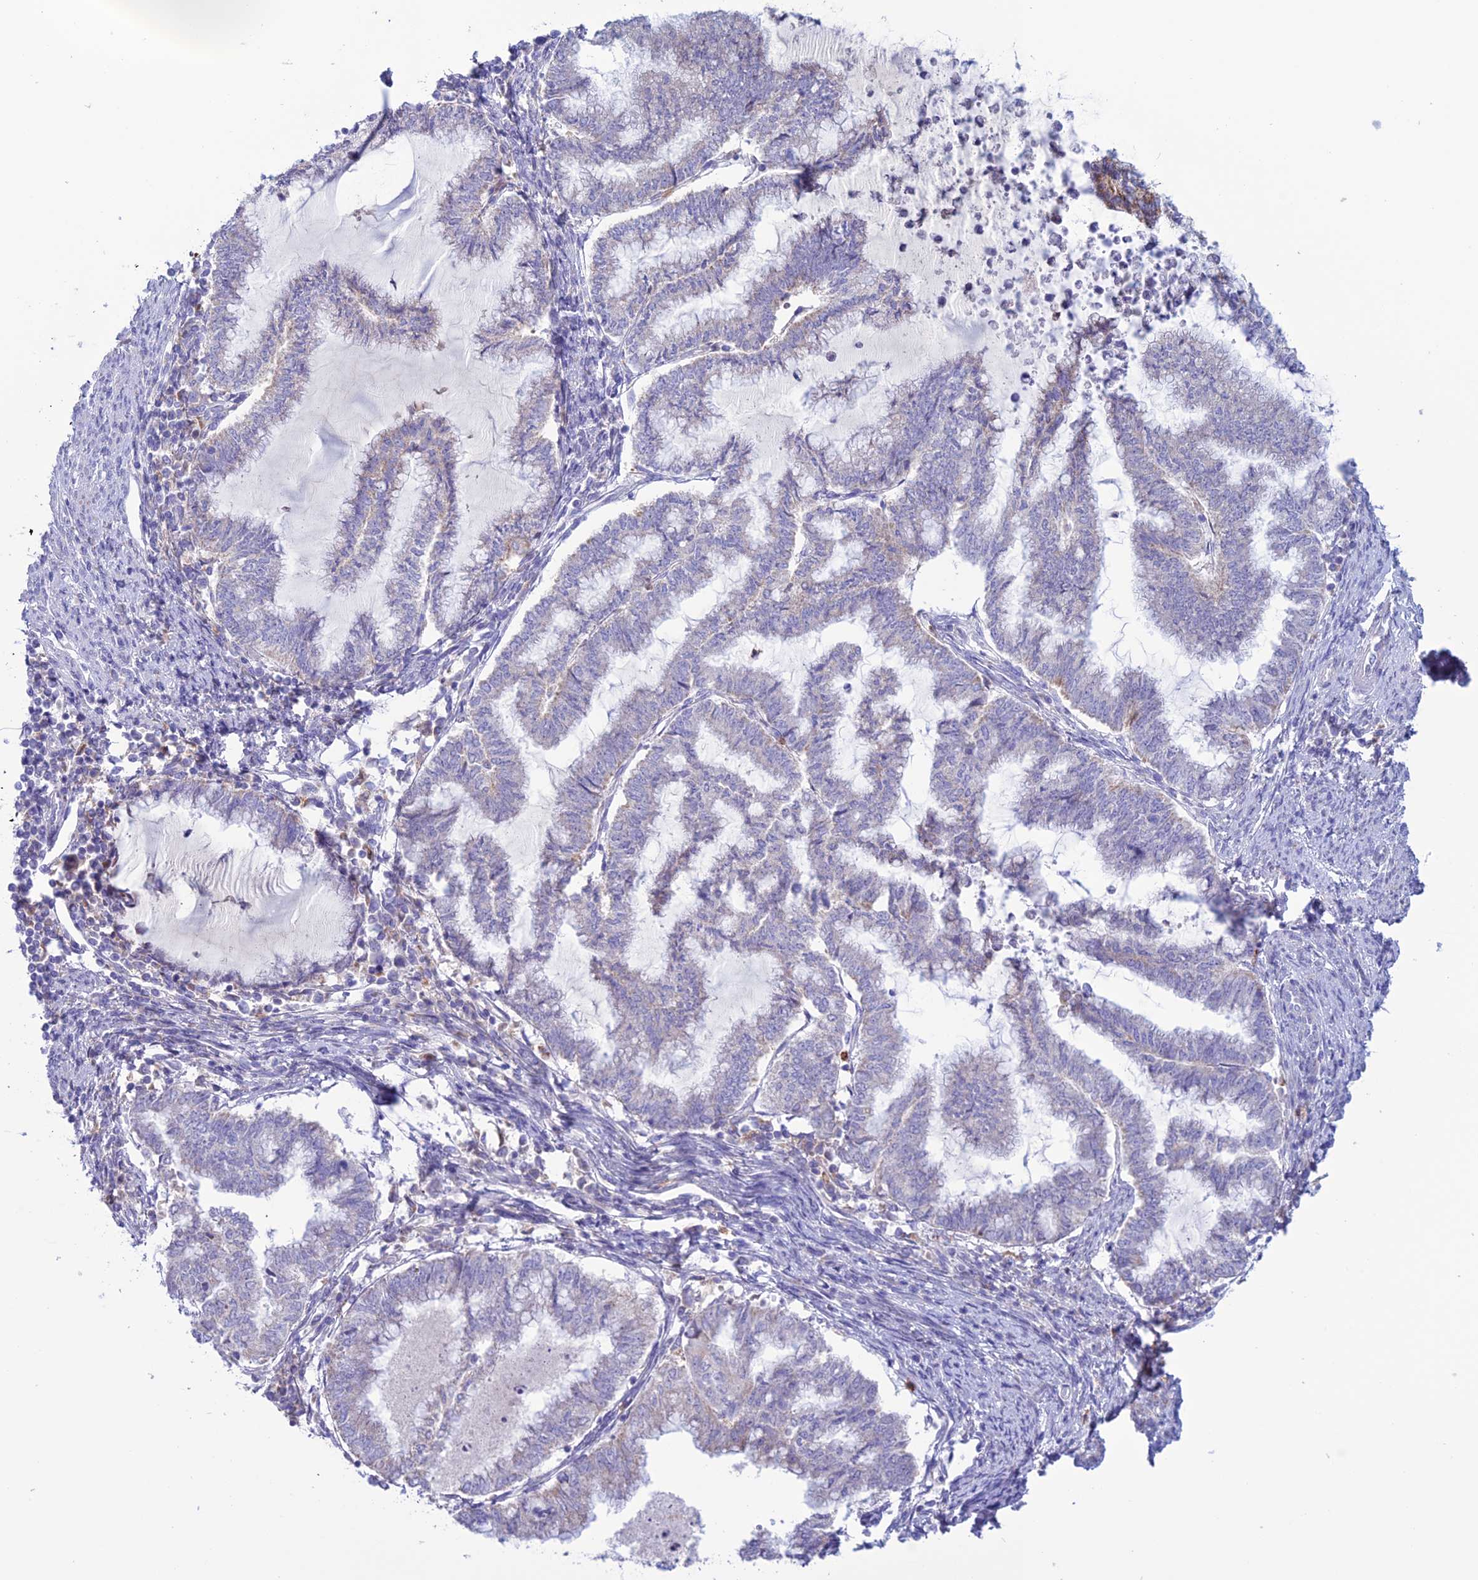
{"staining": {"intensity": "weak", "quantity": "<25%", "location": "cytoplasmic/membranous"}, "tissue": "endometrial cancer", "cell_type": "Tumor cells", "image_type": "cancer", "snomed": [{"axis": "morphology", "description": "Adenocarcinoma, NOS"}, {"axis": "topography", "description": "Endometrium"}], "caption": "Protein analysis of endometrial cancer exhibits no significant positivity in tumor cells.", "gene": "CLCN7", "patient": {"sex": "female", "age": 79}}